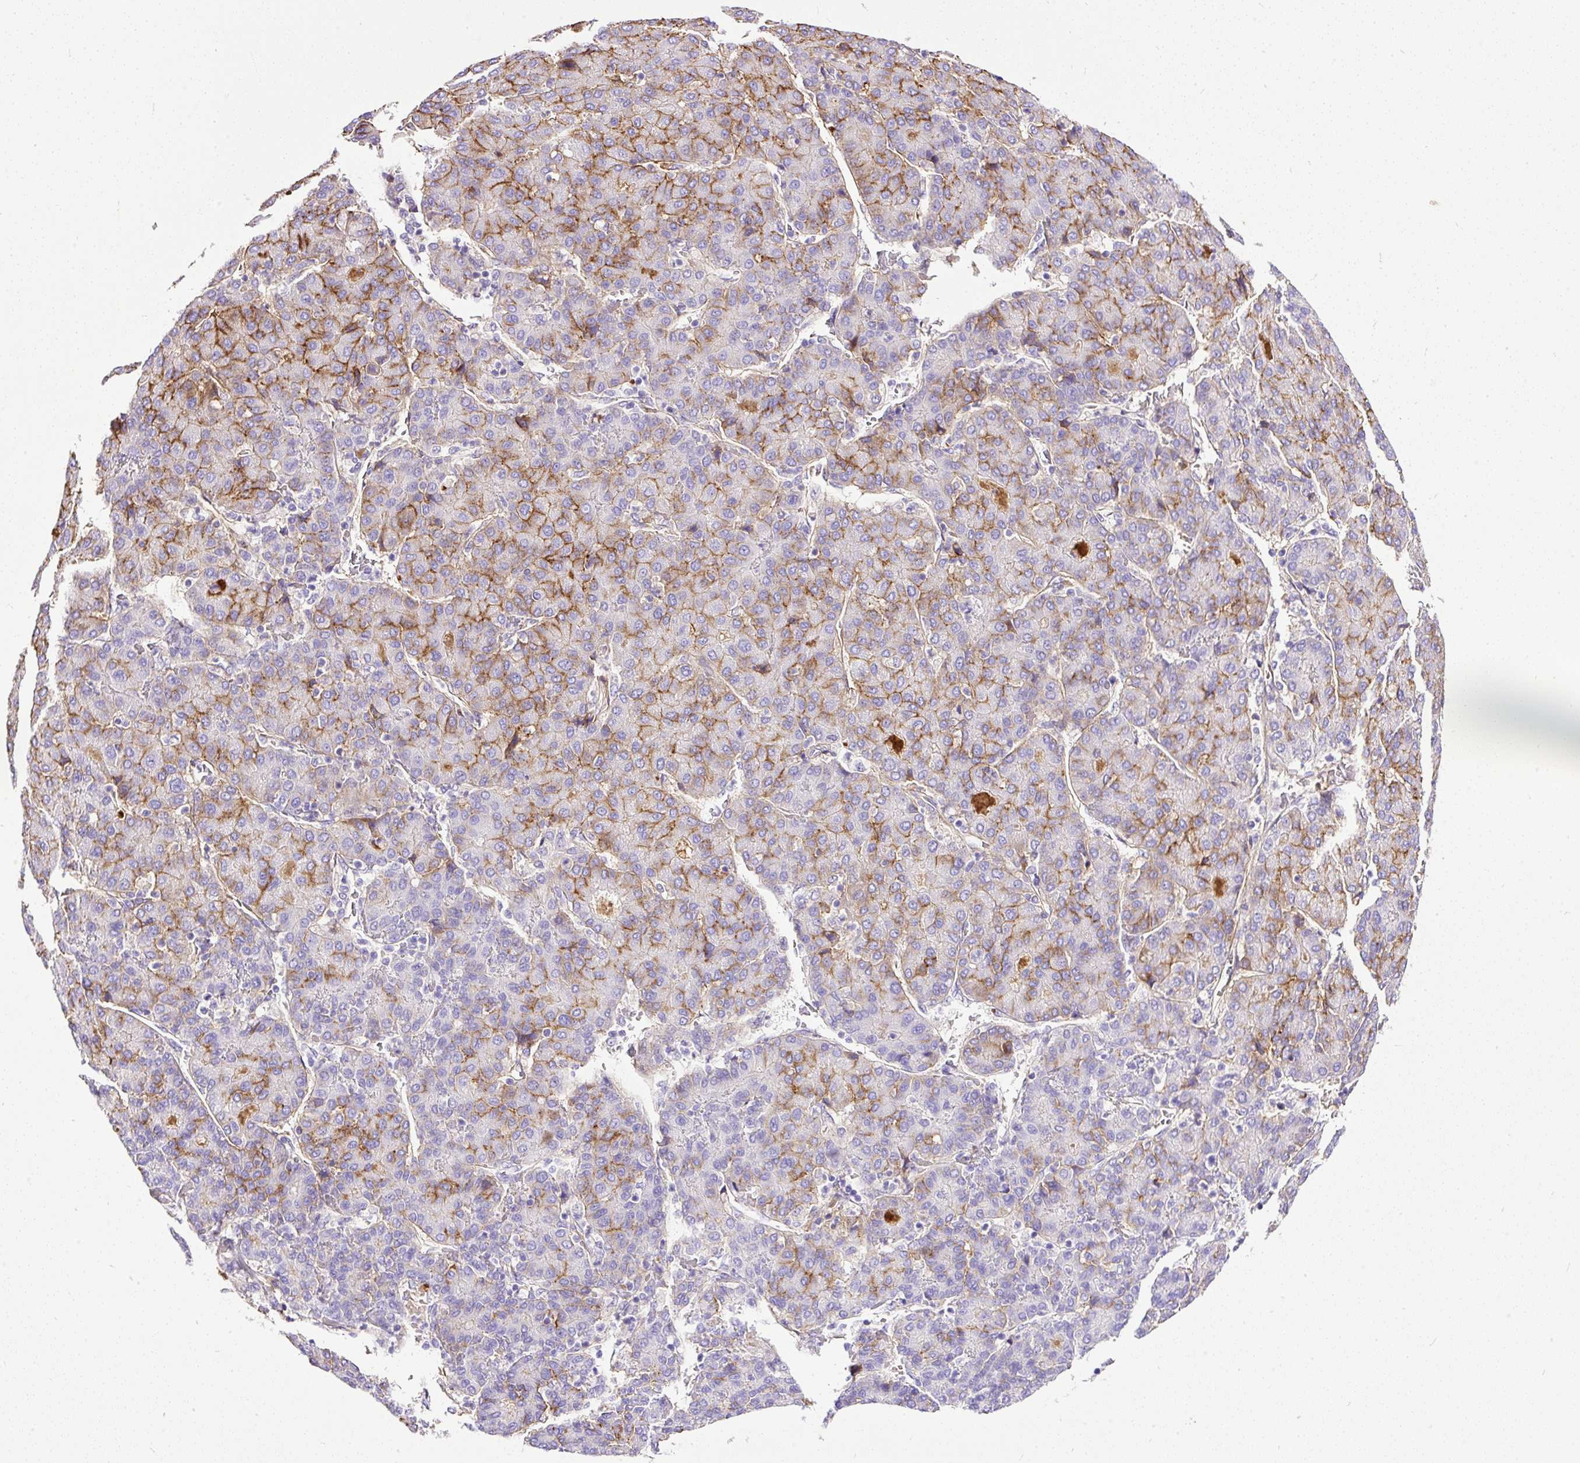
{"staining": {"intensity": "moderate", "quantity": "25%-75%", "location": "cytoplasmic/membranous"}, "tissue": "liver cancer", "cell_type": "Tumor cells", "image_type": "cancer", "snomed": [{"axis": "morphology", "description": "Carcinoma, Hepatocellular, NOS"}, {"axis": "topography", "description": "Liver"}], "caption": "Protein expression analysis of human liver cancer reveals moderate cytoplasmic/membranous staining in approximately 25%-75% of tumor cells. (IHC, brightfield microscopy, high magnification).", "gene": "CLEC3B", "patient": {"sex": "male", "age": 65}}